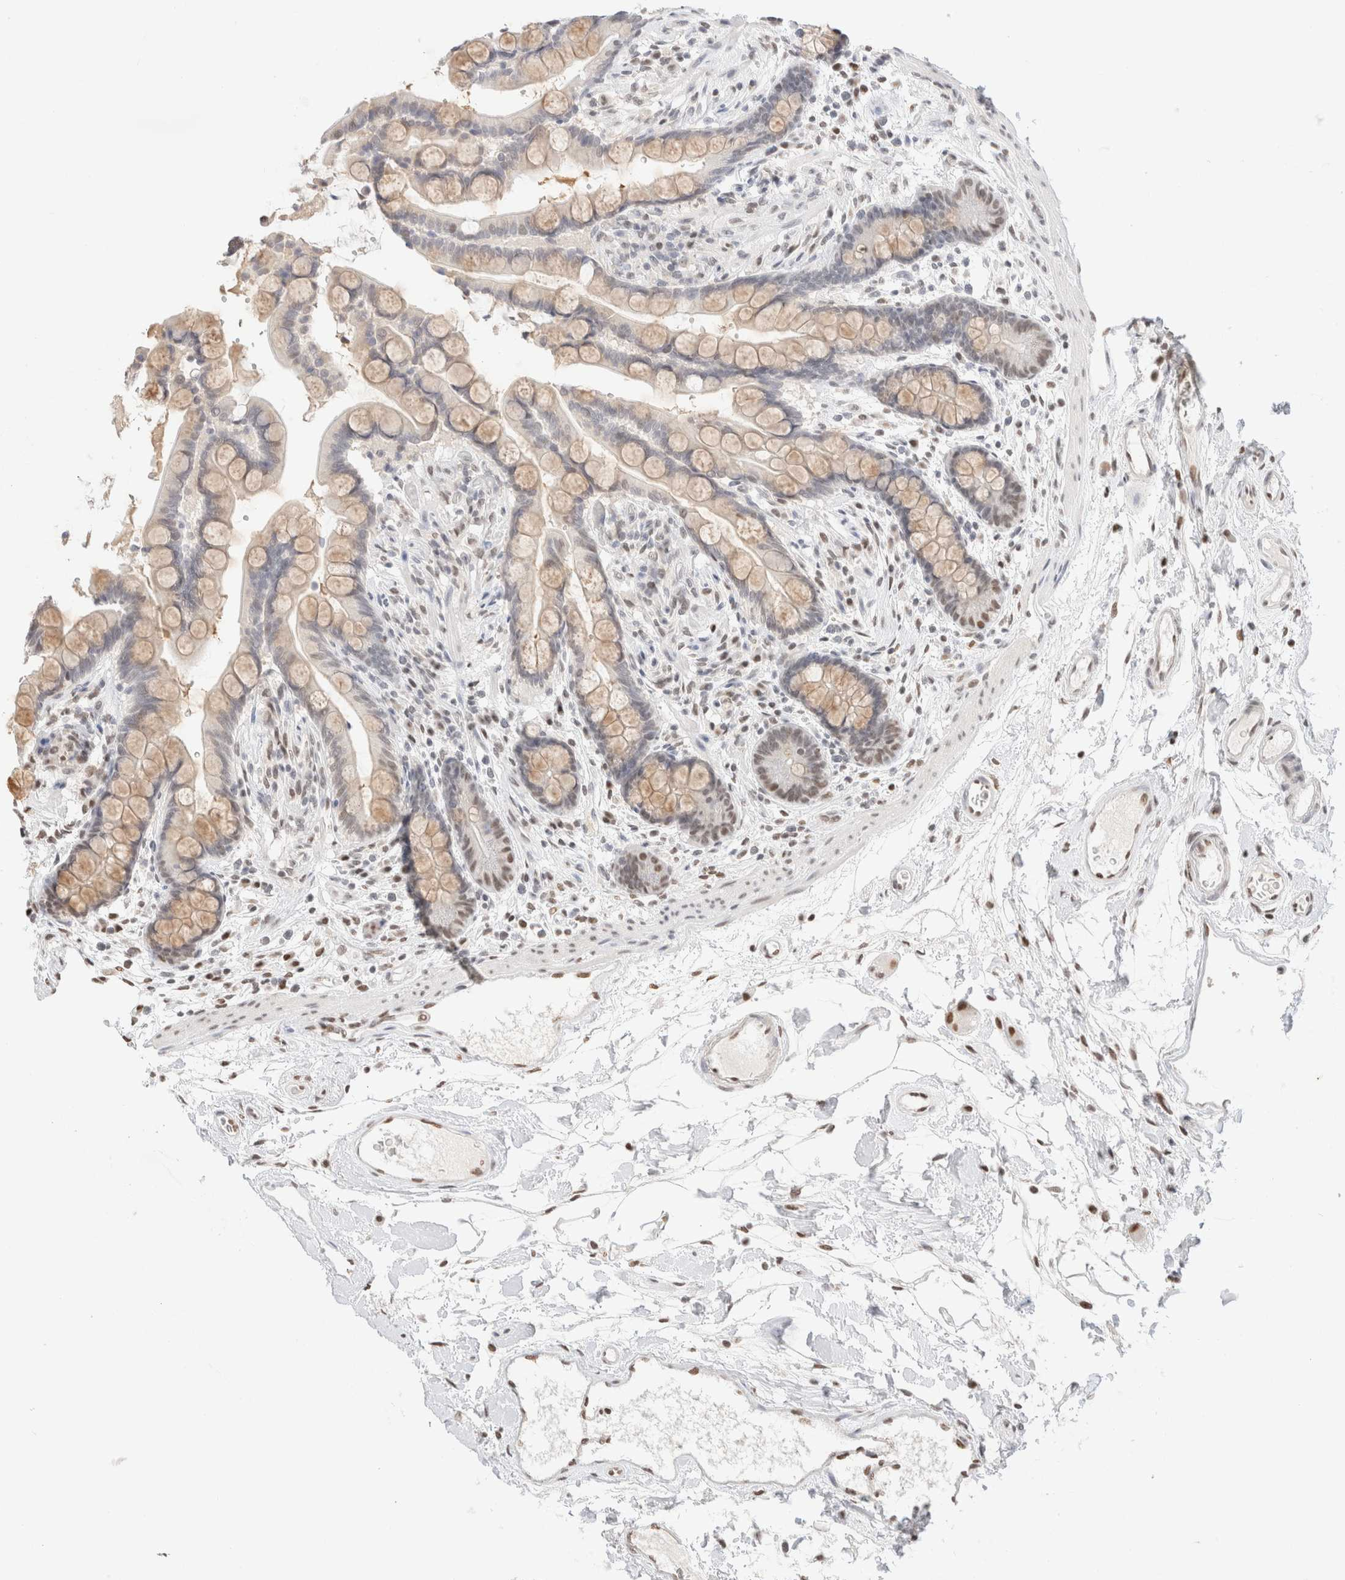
{"staining": {"intensity": "moderate", "quantity": ">75%", "location": "nuclear"}, "tissue": "colon", "cell_type": "Endothelial cells", "image_type": "normal", "snomed": [{"axis": "morphology", "description": "Normal tissue, NOS"}, {"axis": "topography", "description": "Colon"}], "caption": "This photomicrograph reveals benign colon stained with immunohistochemistry to label a protein in brown. The nuclear of endothelial cells show moderate positivity for the protein. Nuclei are counter-stained blue.", "gene": "SUPT3H", "patient": {"sex": "male", "age": 73}}